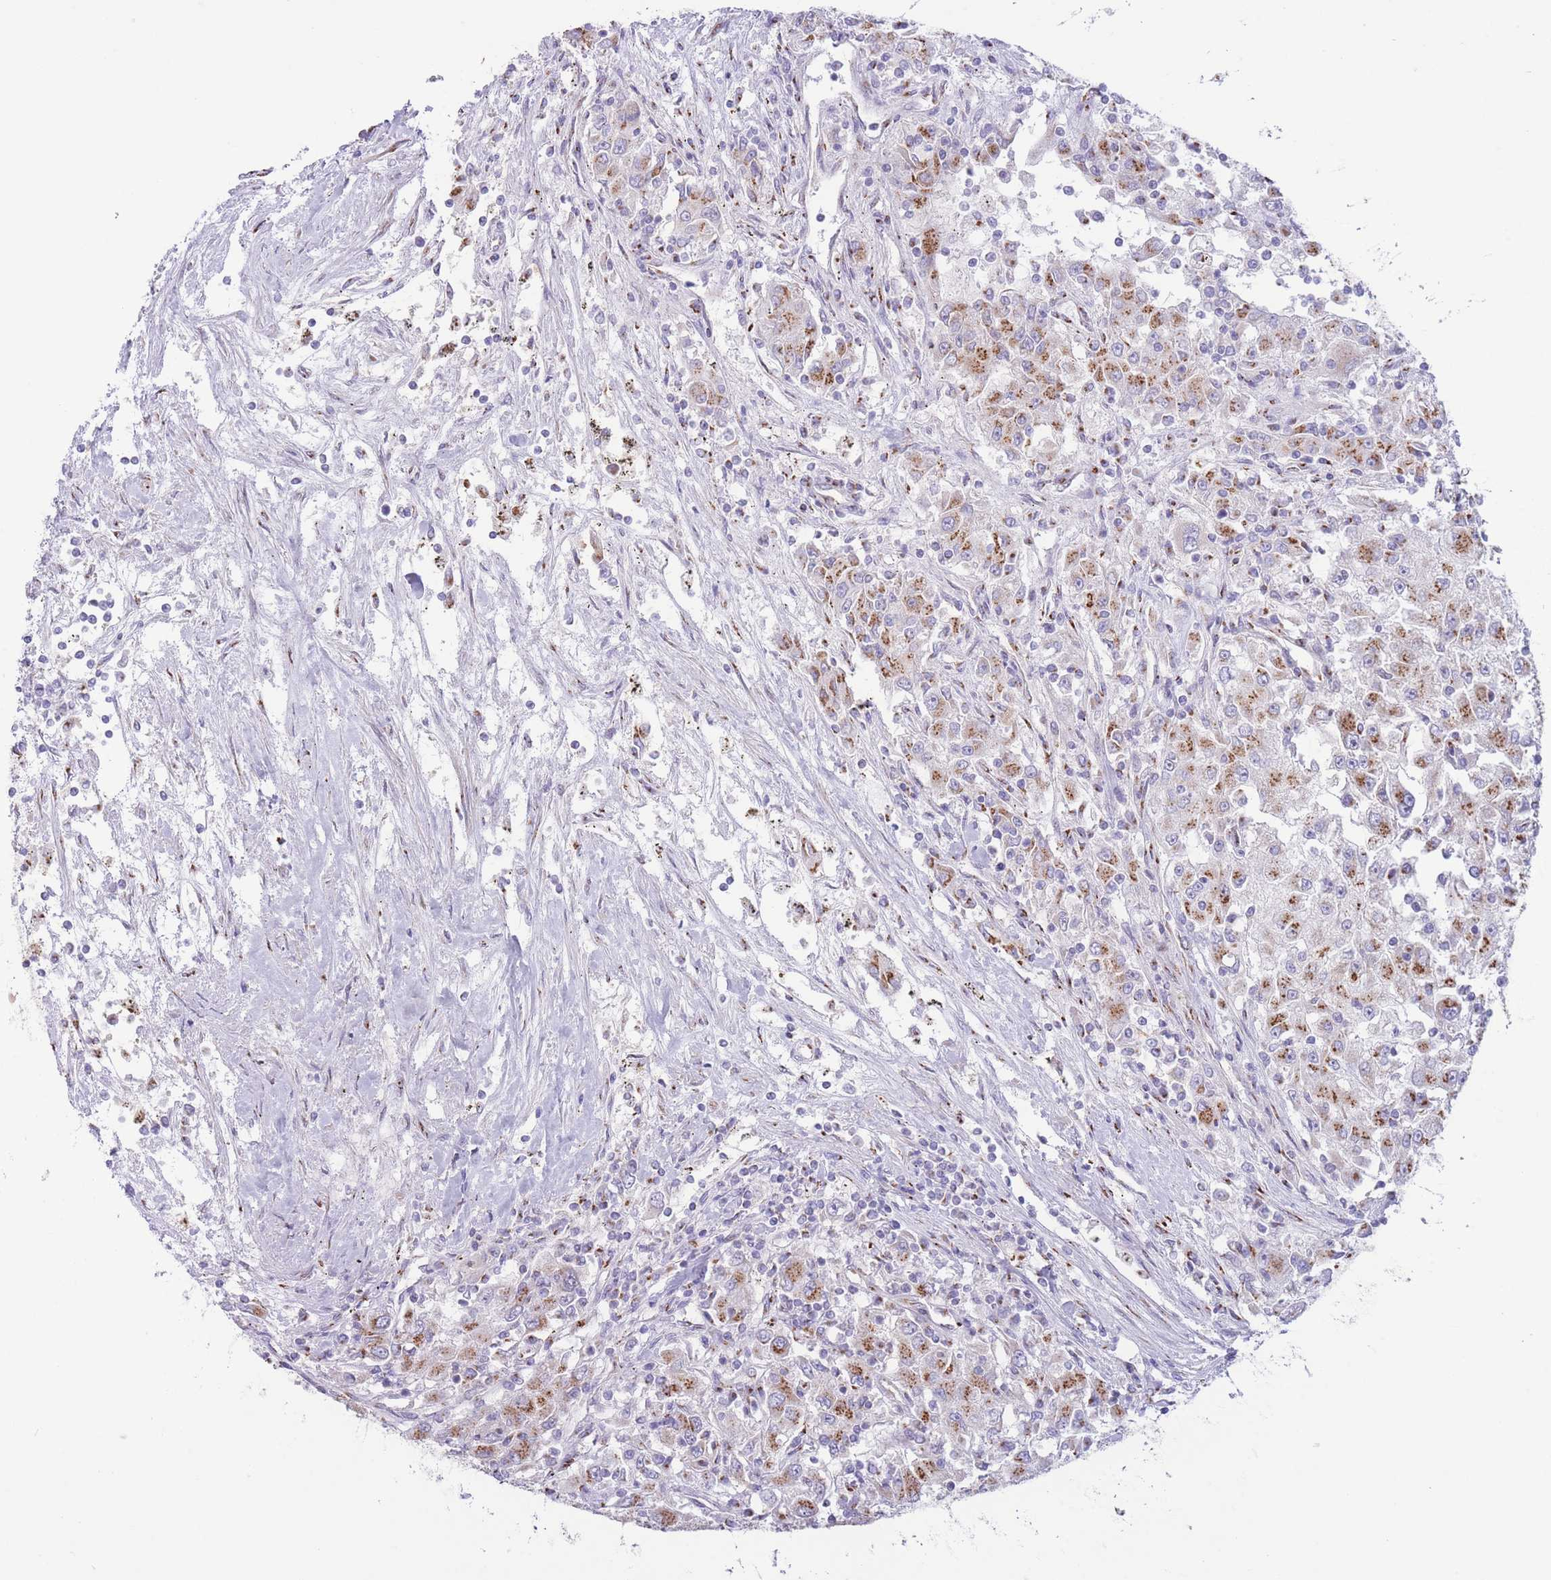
{"staining": {"intensity": "moderate", "quantity": ">75%", "location": "cytoplasmic/membranous"}, "tissue": "renal cancer", "cell_type": "Tumor cells", "image_type": "cancer", "snomed": [{"axis": "morphology", "description": "Adenocarcinoma, NOS"}, {"axis": "topography", "description": "Kidney"}], "caption": "Tumor cells exhibit medium levels of moderate cytoplasmic/membranous staining in approximately >75% of cells in human renal cancer.", "gene": "MPND", "patient": {"sex": "female", "age": 67}}